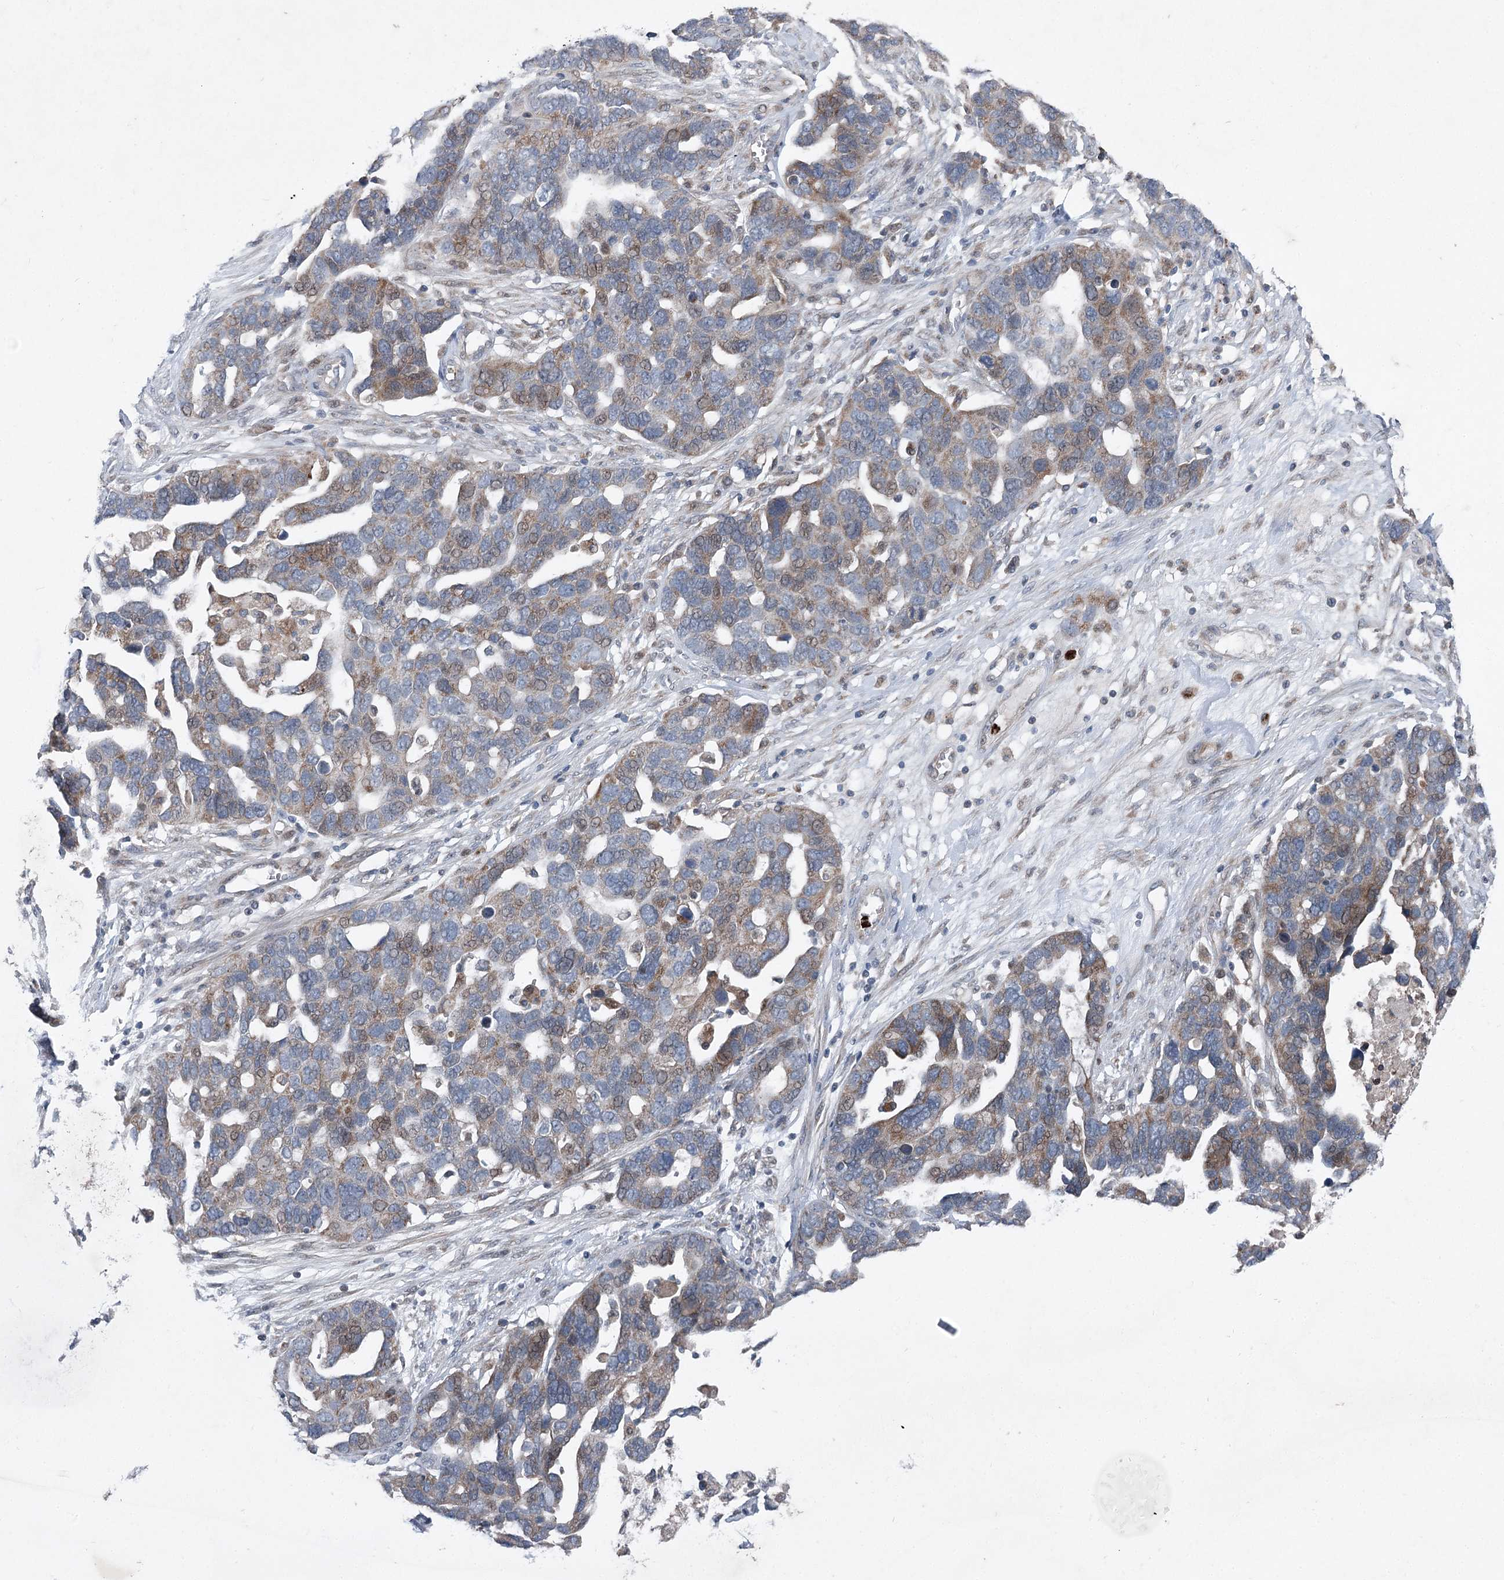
{"staining": {"intensity": "weak", "quantity": "25%-75%", "location": "cytoplasmic/membranous"}, "tissue": "ovarian cancer", "cell_type": "Tumor cells", "image_type": "cancer", "snomed": [{"axis": "morphology", "description": "Cystadenocarcinoma, serous, NOS"}, {"axis": "topography", "description": "Ovary"}], "caption": "The histopathology image displays immunohistochemical staining of ovarian cancer (serous cystadenocarcinoma). There is weak cytoplasmic/membranous positivity is present in about 25%-75% of tumor cells.", "gene": "PLA2G12A", "patient": {"sex": "female", "age": 54}}